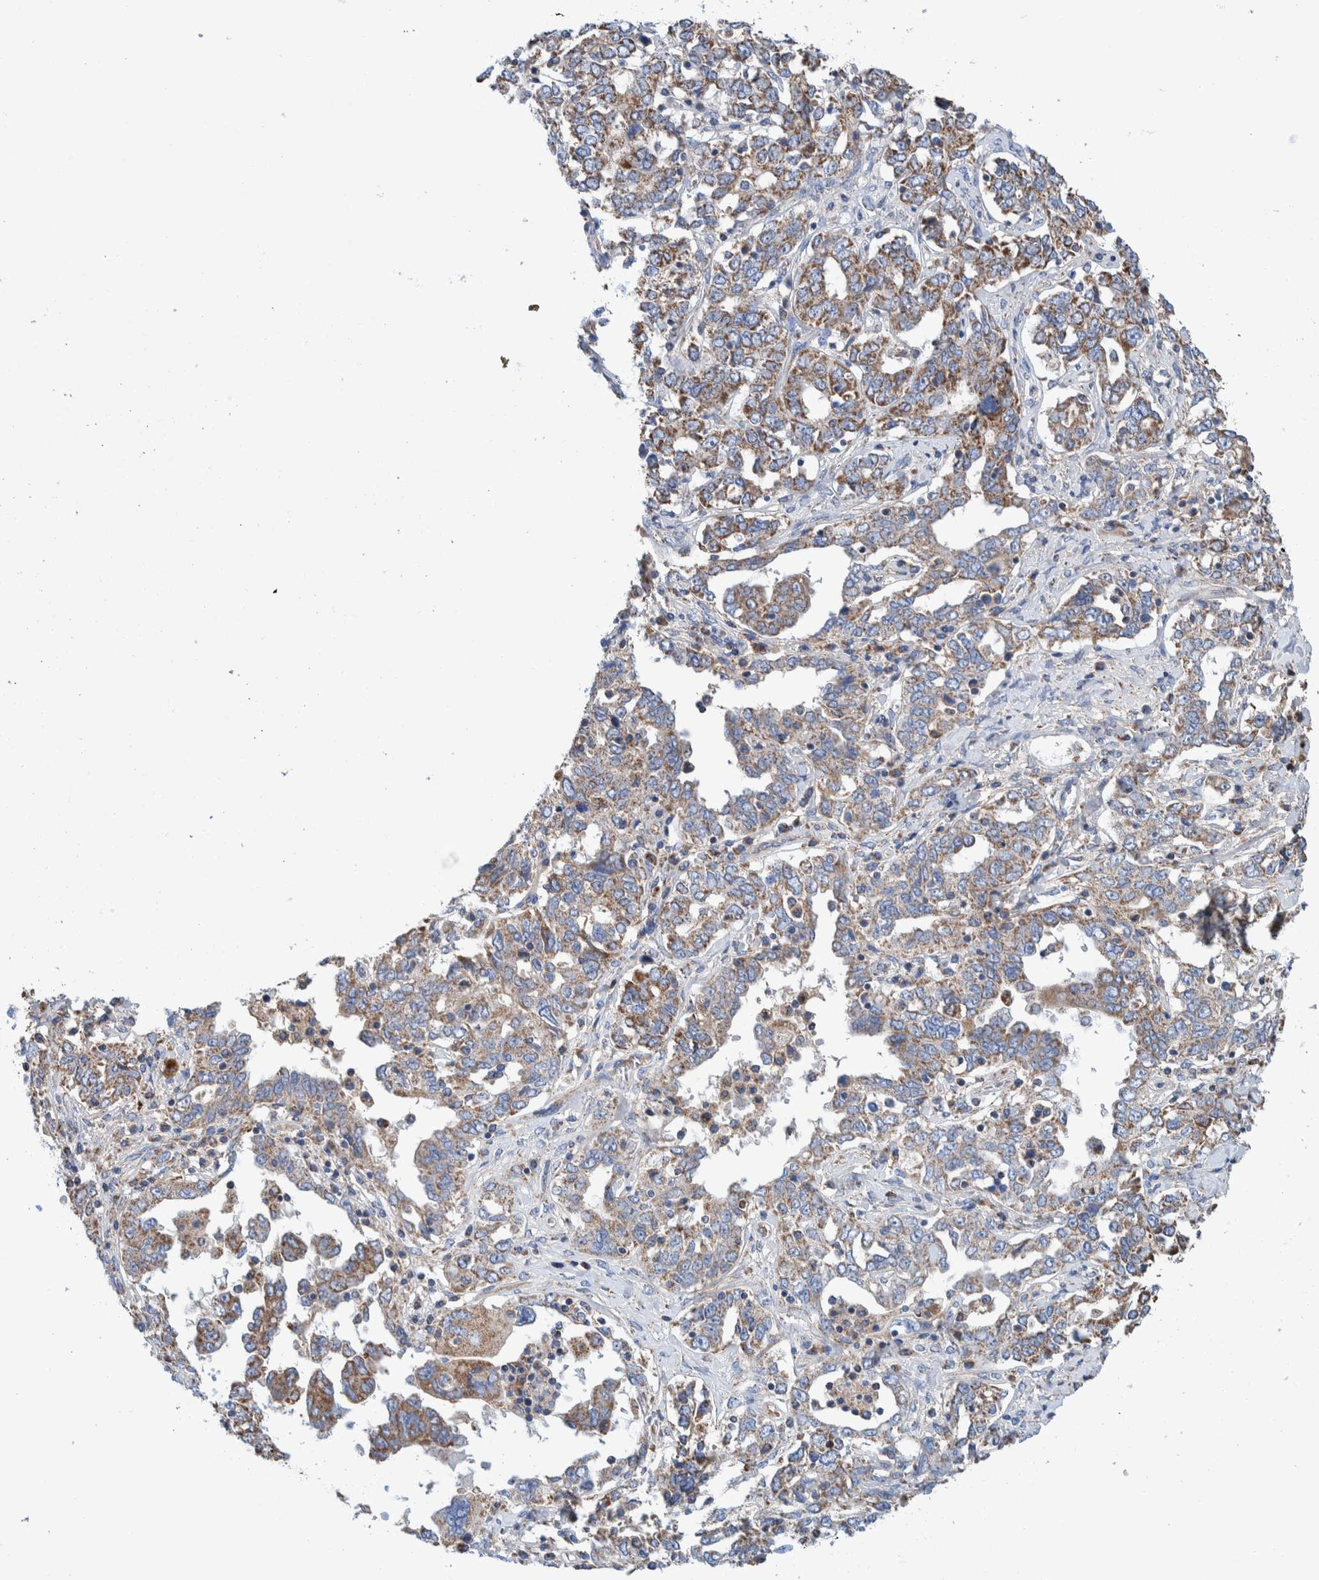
{"staining": {"intensity": "moderate", "quantity": ">75%", "location": "cytoplasmic/membranous"}, "tissue": "ovarian cancer", "cell_type": "Tumor cells", "image_type": "cancer", "snomed": [{"axis": "morphology", "description": "Cystadenocarcinoma, mucinous, NOS"}, {"axis": "topography", "description": "Ovary"}], "caption": "Tumor cells demonstrate moderate cytoplasmic/membranous expression in about >75% of cells in ovarian cancer (mucinous cystadenocarcinoma).", "gene": "DECR1", "patient": {"sex": "female", "age": 73}}